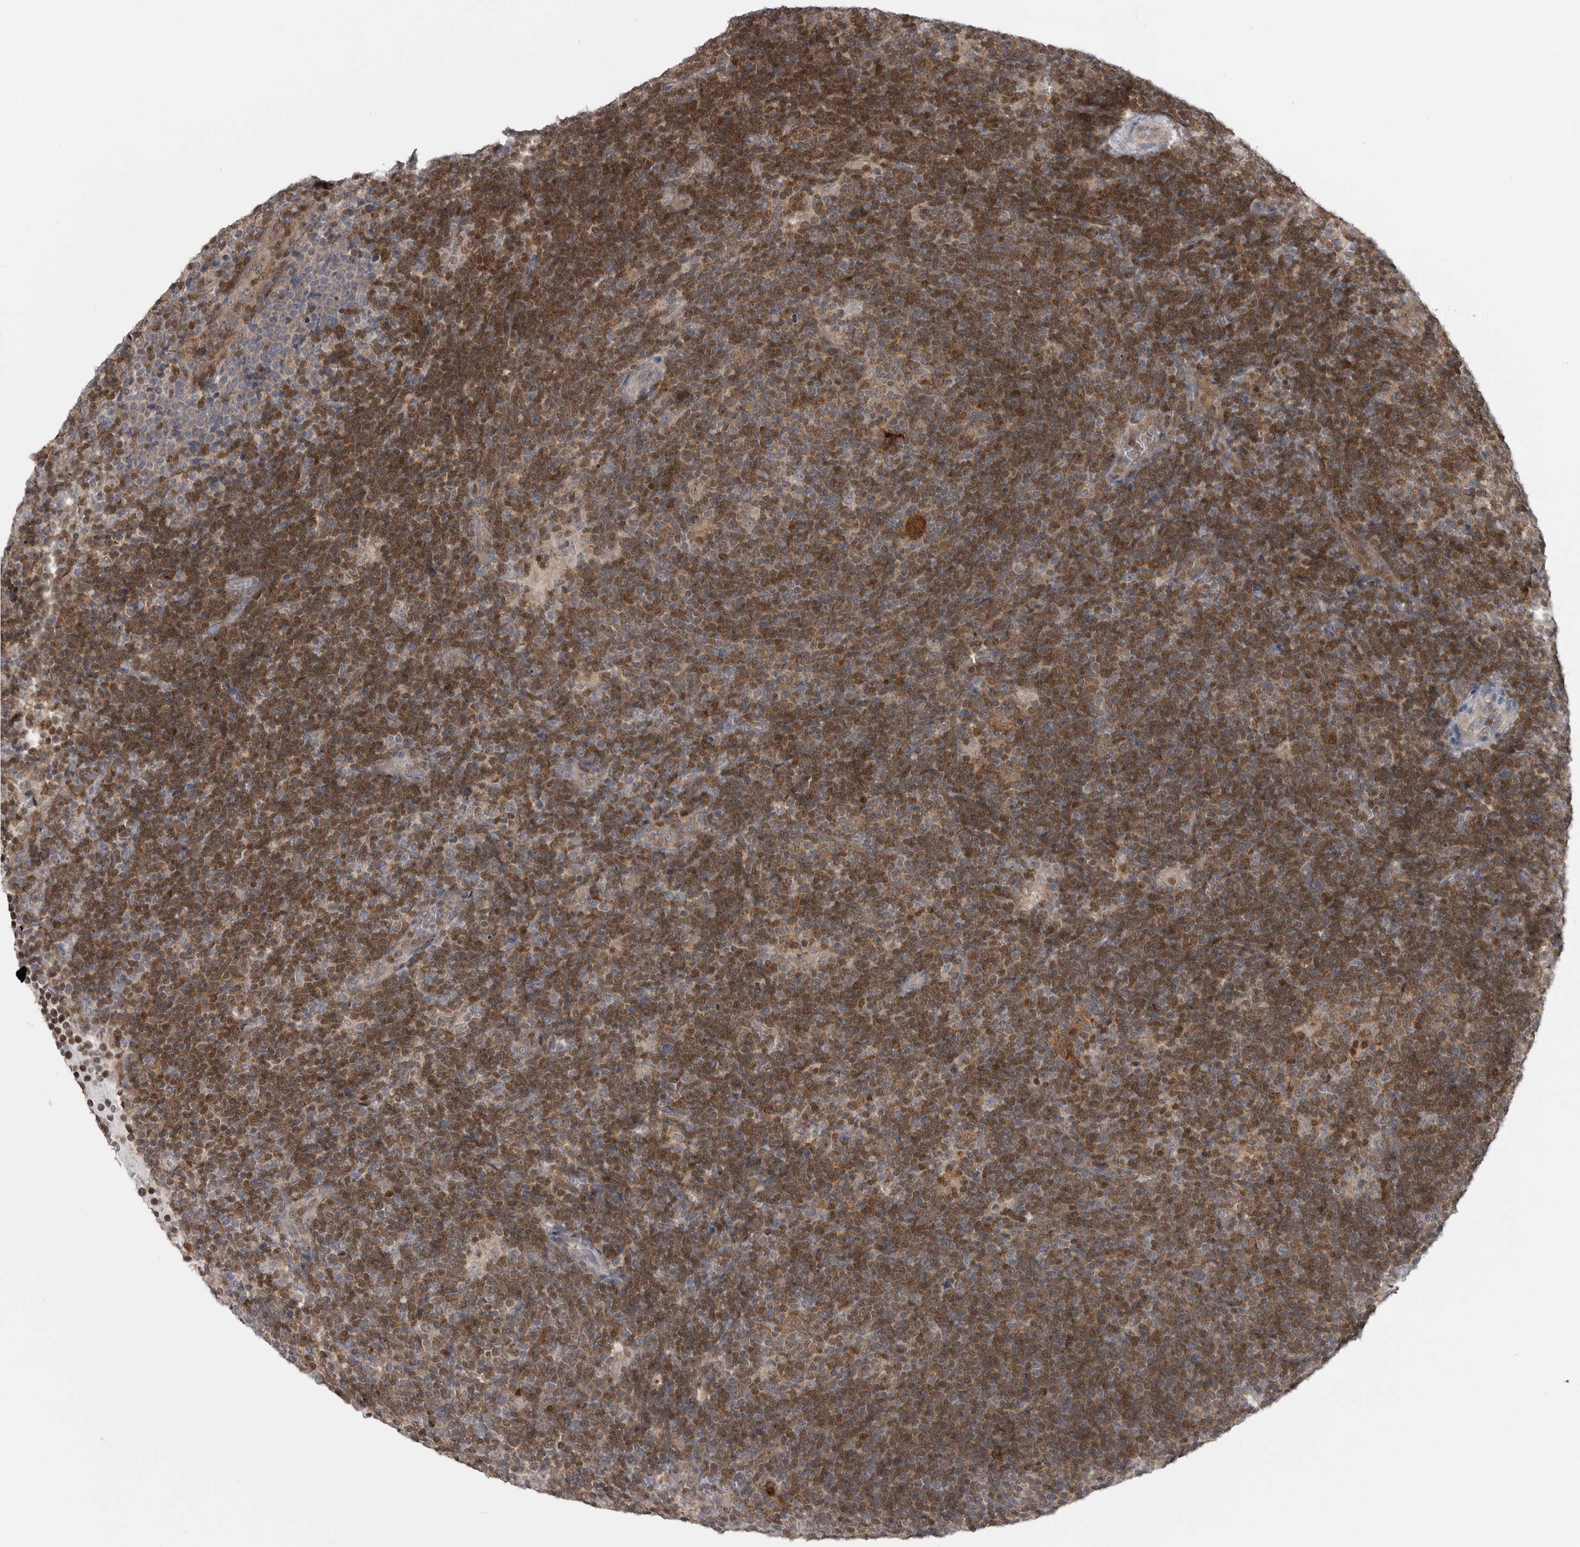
{"staining": {"intensity": "negative", "quantity": "none", "location": "none"}, "tissue": "lymphoma", "cell_type": "Tumor cells", "image_type": "cancer", "snomed": [{"axis": "morphology", "description": "Hodgkin's disease, NOS"}, {"axis": "topography", "description": "Lymph node"}], "caption": "This photomicrograph is of lymphoma stained with immunohistochemistry (IHC) to label a protein in brown with the nuclei are counter-stained blue. There is no staining in tumor cells. (IHC, brightfield microscopy, high magnification).", "gene": "MAPK13", "patient": {"sex": "female", "age": 57}}